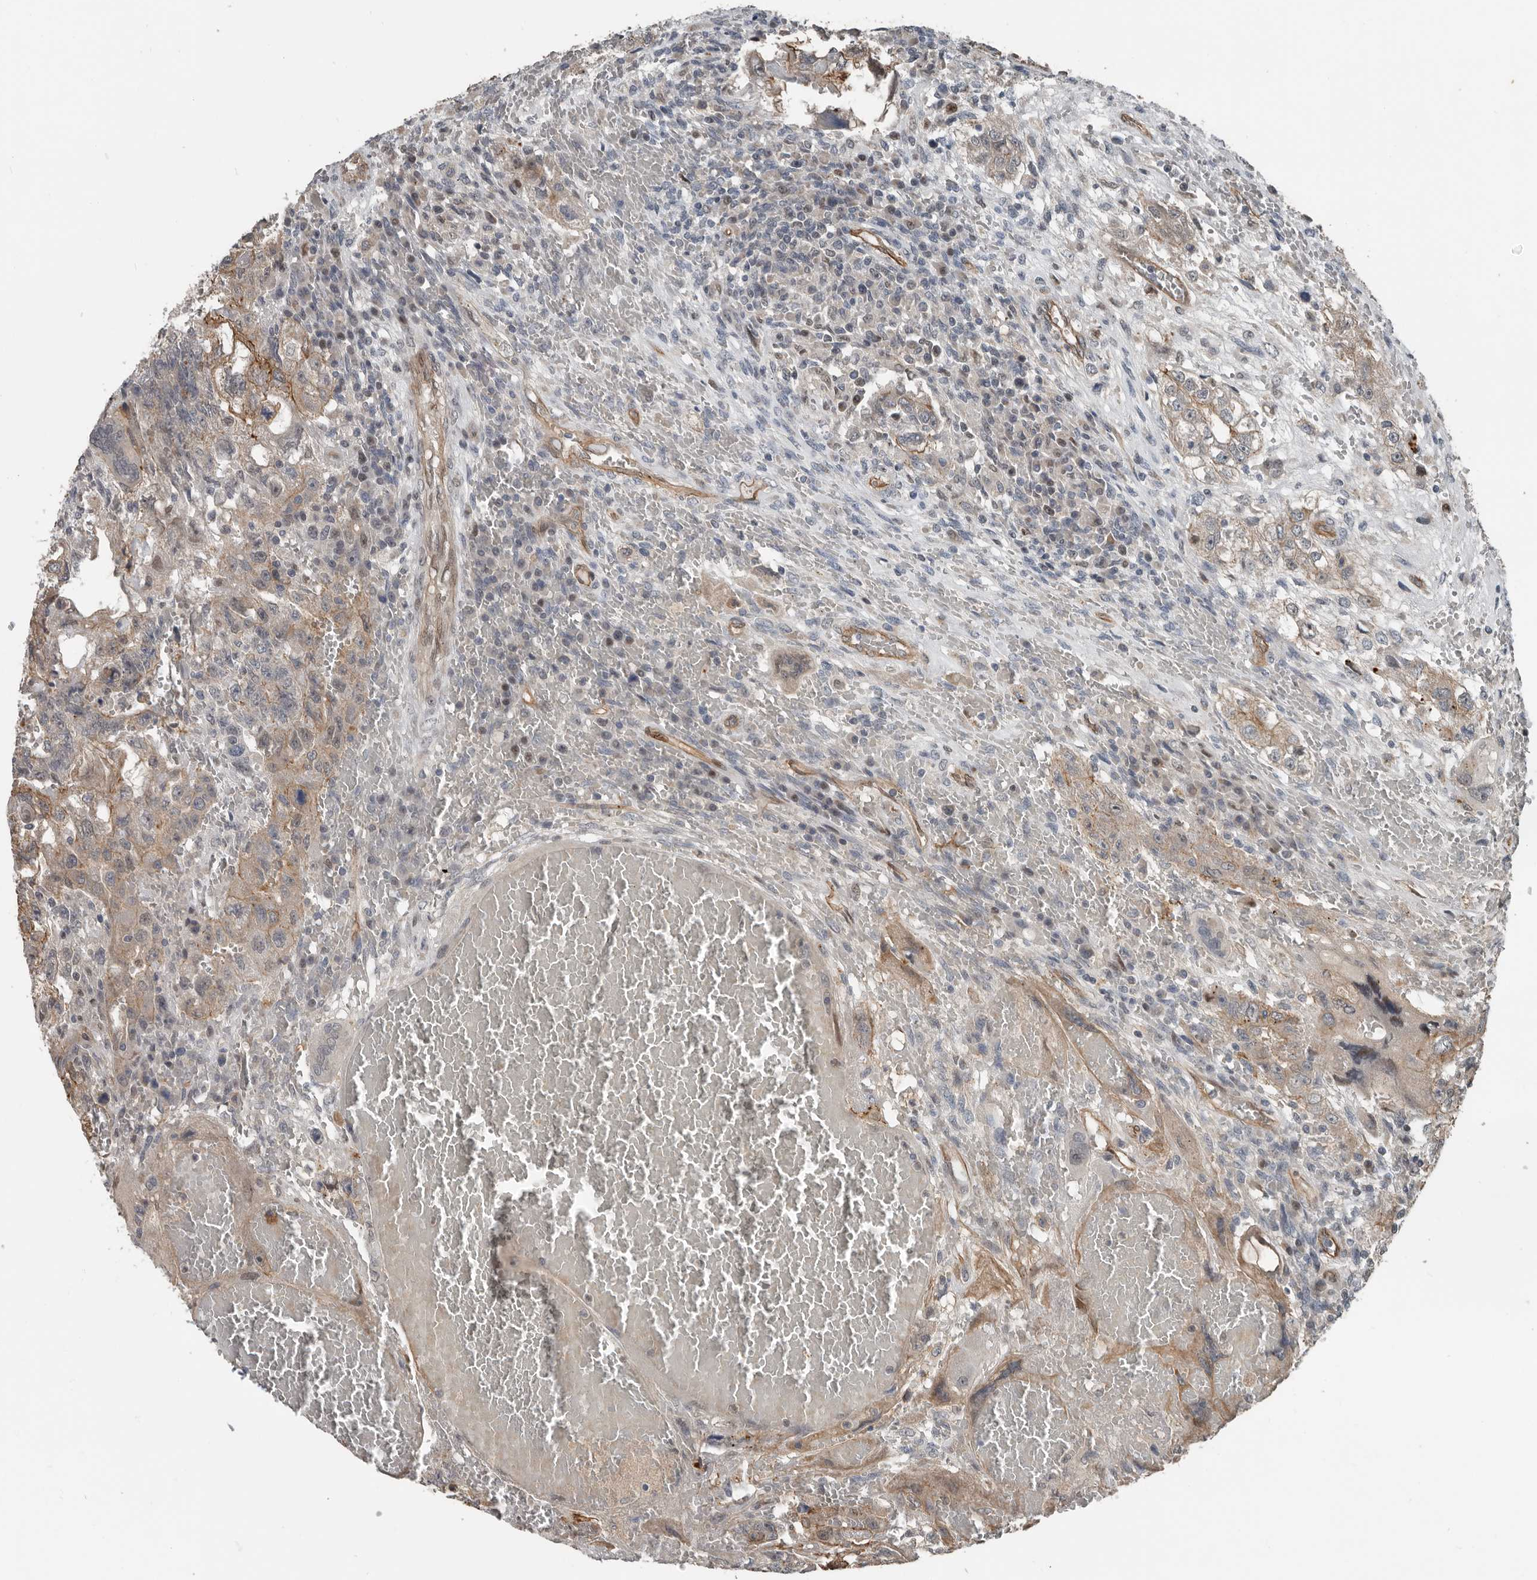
{"staining": {"intensity": "weak", "quantity": "<25%", "location": "cytoplasmic/membranous"}, "tissue": "testis cancer", "cell_type": "Tumor cells", "image_type": "cancer", "snomed": [{"axis": "morphology", "description": "Carcinoma, Embryonal, NOS"}, {"axis": "topography", "description": "Testis"}], "caption": "The immunohistochemistry histopathology image has no significant positivity in tumor cells of testis embryonal carcinoma tissue.", "gene": "YOD1", "patient": {"sex": "male", "age": 26}}